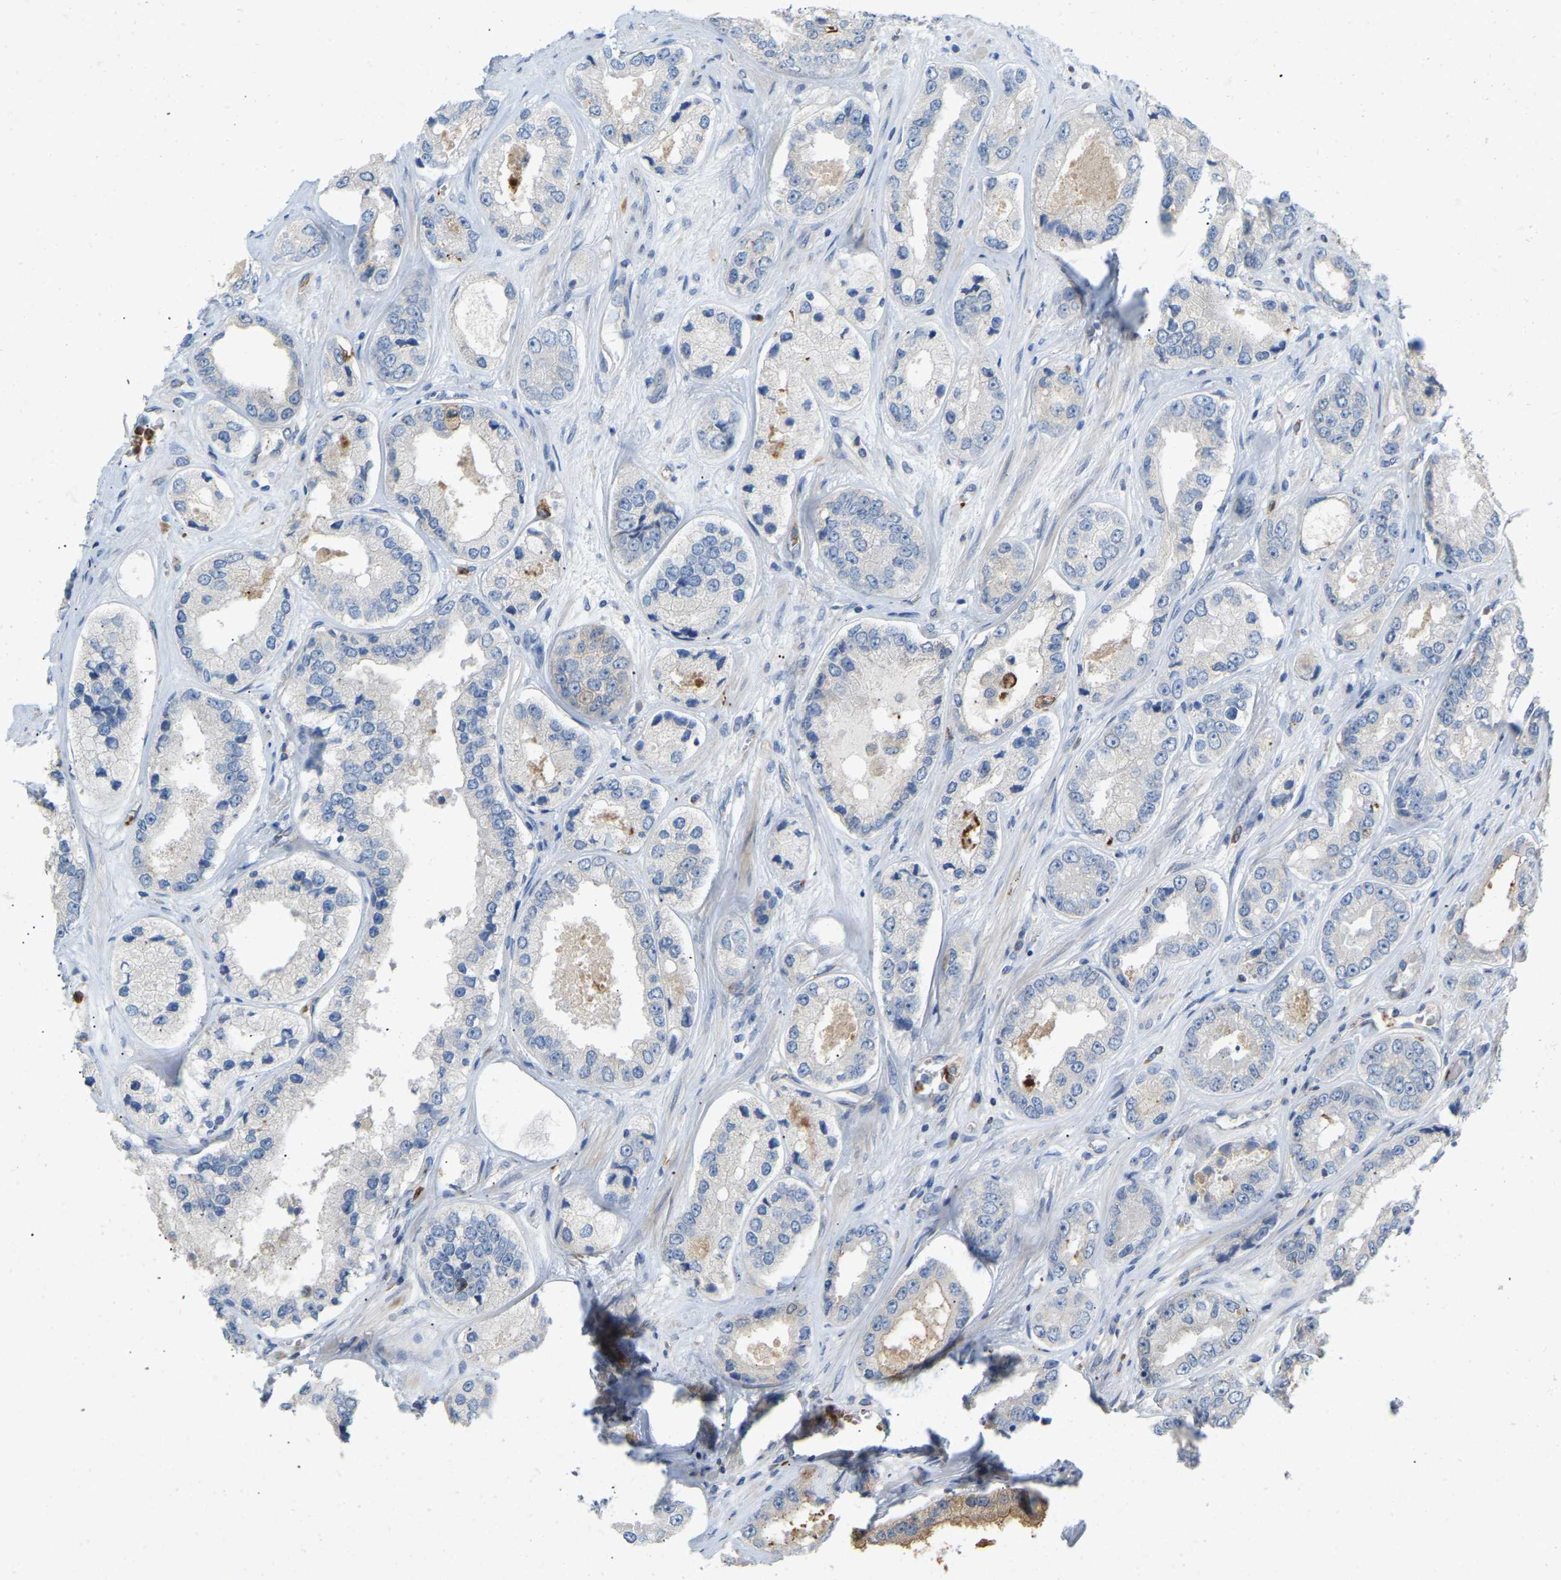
{"staining": {"intensity": "negative", "quantity": "none", "location": "none"}, "tissue": "prostate cancer", "cell_type": "Tumor cells", "image_type": "cancer", "snomed": [{"axis": "morphology", "description": "Adenocarcinoma, High grade"}, {"axis": "topography", "description": "Prostate"}], "caption": "Tumor cells show no significant protein staining in high-grade adenocarcinoma (prostate). (DAB (3,3'-diaminobenzidine) immunohistochemistry with hematoxylin counter stain).", "gene": "RHEB", "patient": {"sex": "male", "age": 61}}